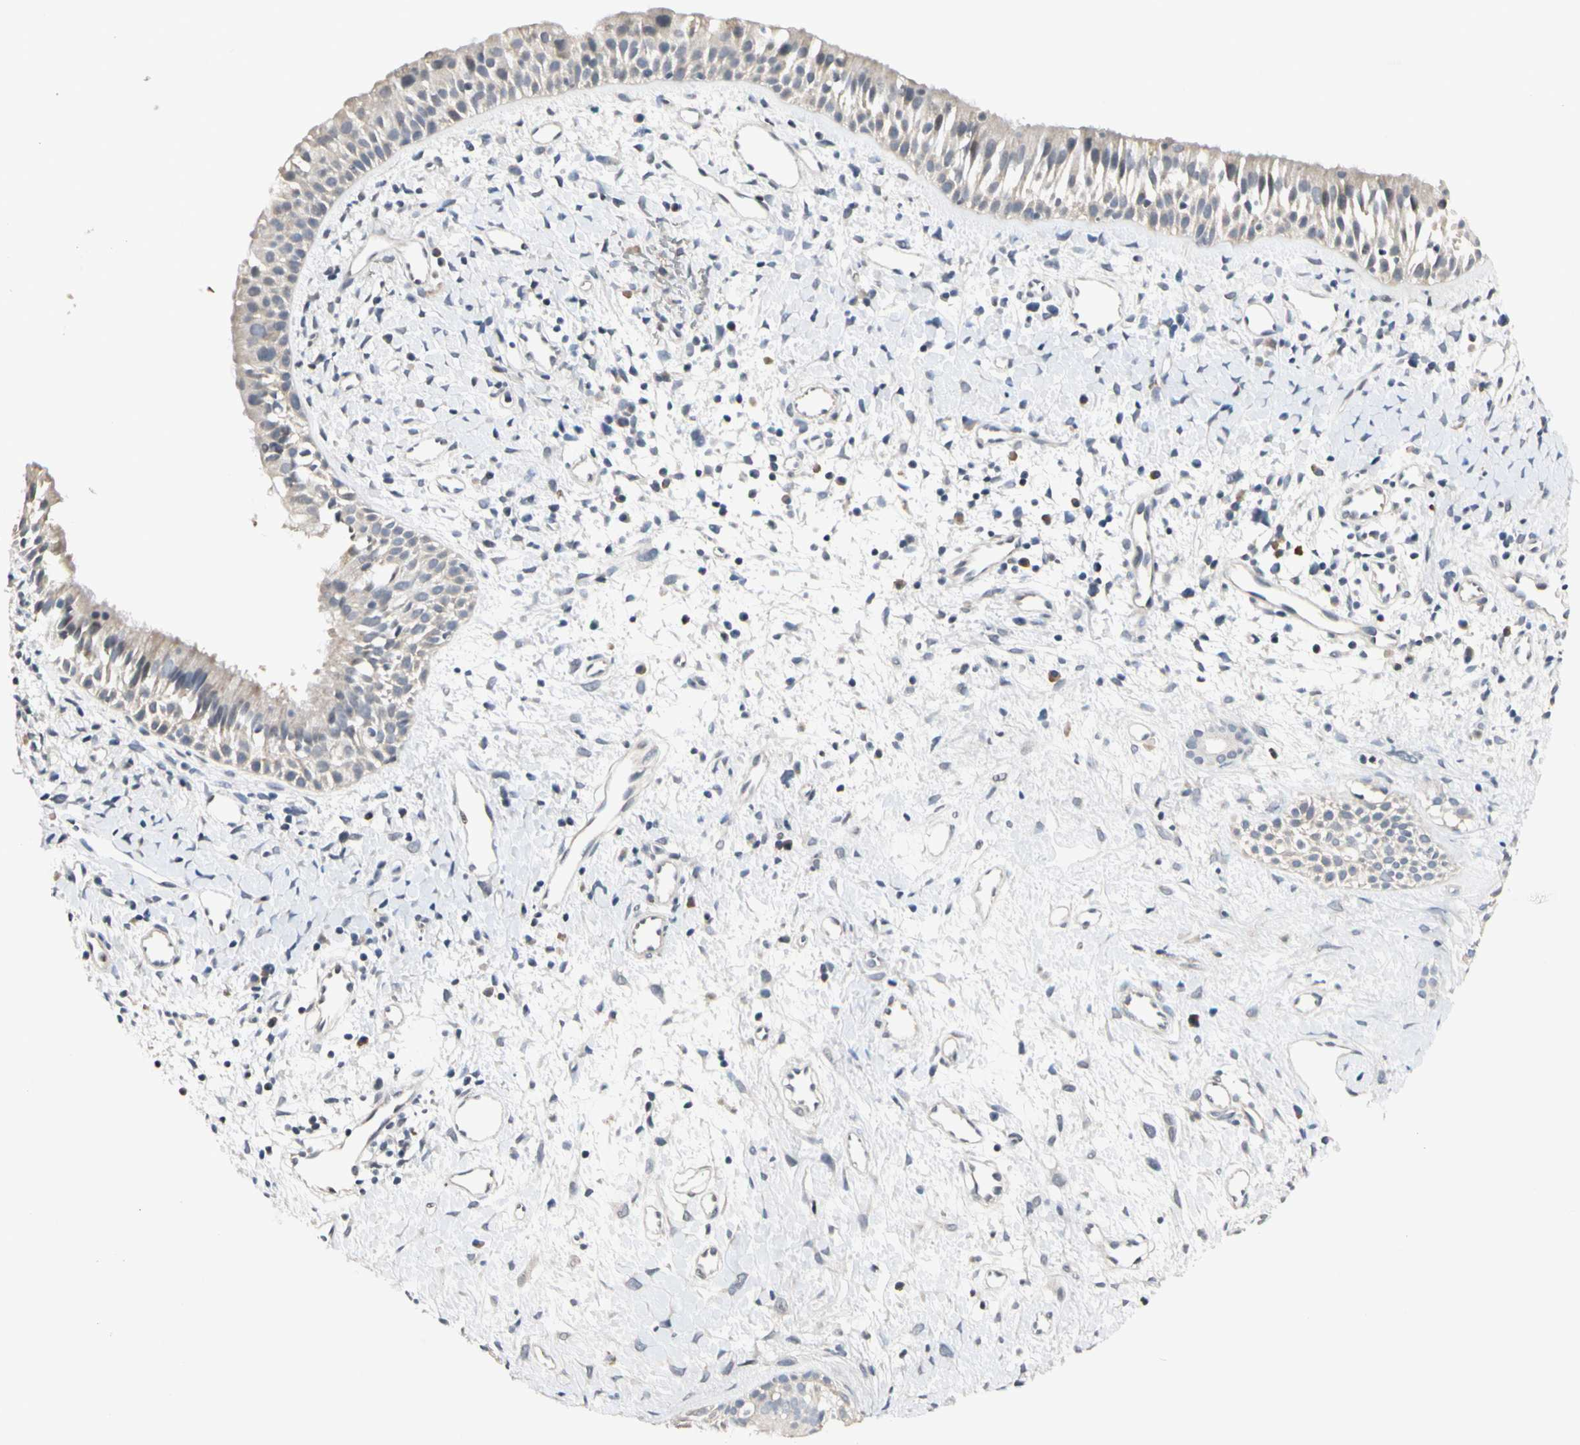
{"staining": {"intensity": "weak", "quantity": "<25%", "location": "cytoplasmic/membranous"}, "tissue": "nasopharynx", "cell_type": "Respiratory epithelial cells", "image_type": "normal", "snomed": [{"axis": "morphology", "description": "Normal tissue, NOS"}, {"axis": "topography", "description": "Nasopharynx"}], "caption": "A high-resolution photomicrograph shows IHC staining of benign nasopharynx, which reveals no significant staining in respiratory epithelial cells.", "gene": "GREM1", "patient": {"sex": "male", "age": 22}}